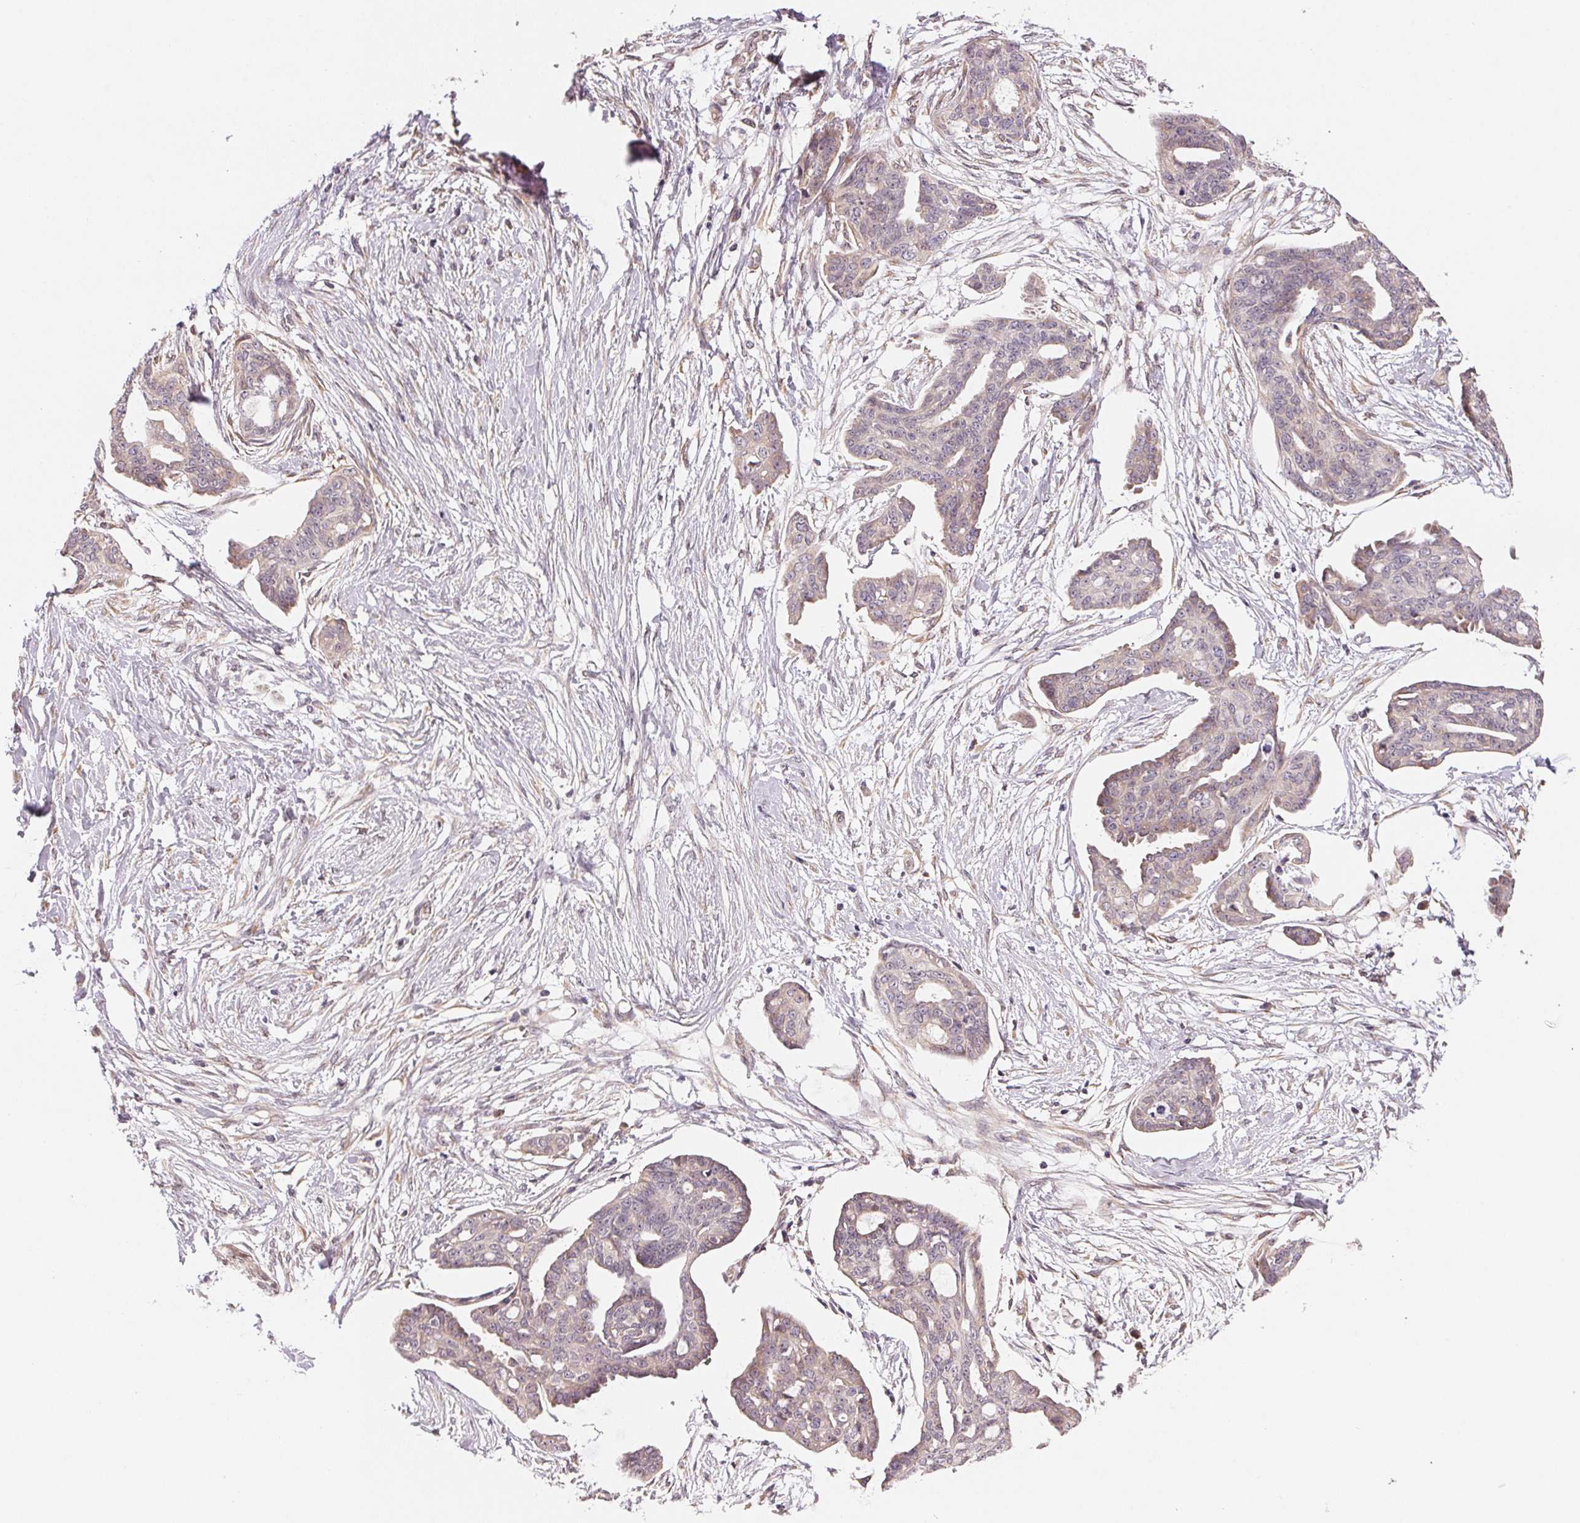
{"staining": {"intensity": "negative", "quantity": "none", "location": "none"}, "tissue": "ovarian cancer", "cell_type": "Tumor cells", "image_type": "cancer", "snomed": [{"axis": "morphology", "description": "Cystadenocarcinoma, serous, NOS"}, {"axis": "topography", "description": "Ovary"}], "caption": "Immunohistochemistry photomicrograph of neoplastic tissue: ovarian serous cystadenocarcinoma stained with DAB (3,3'-diaminobenzidine) demonstrates no significant protein staining in tumor cells. Nuclei are stained in blue.", "gene": "EI24", "patient": {"sex": "female", "age": 71}}